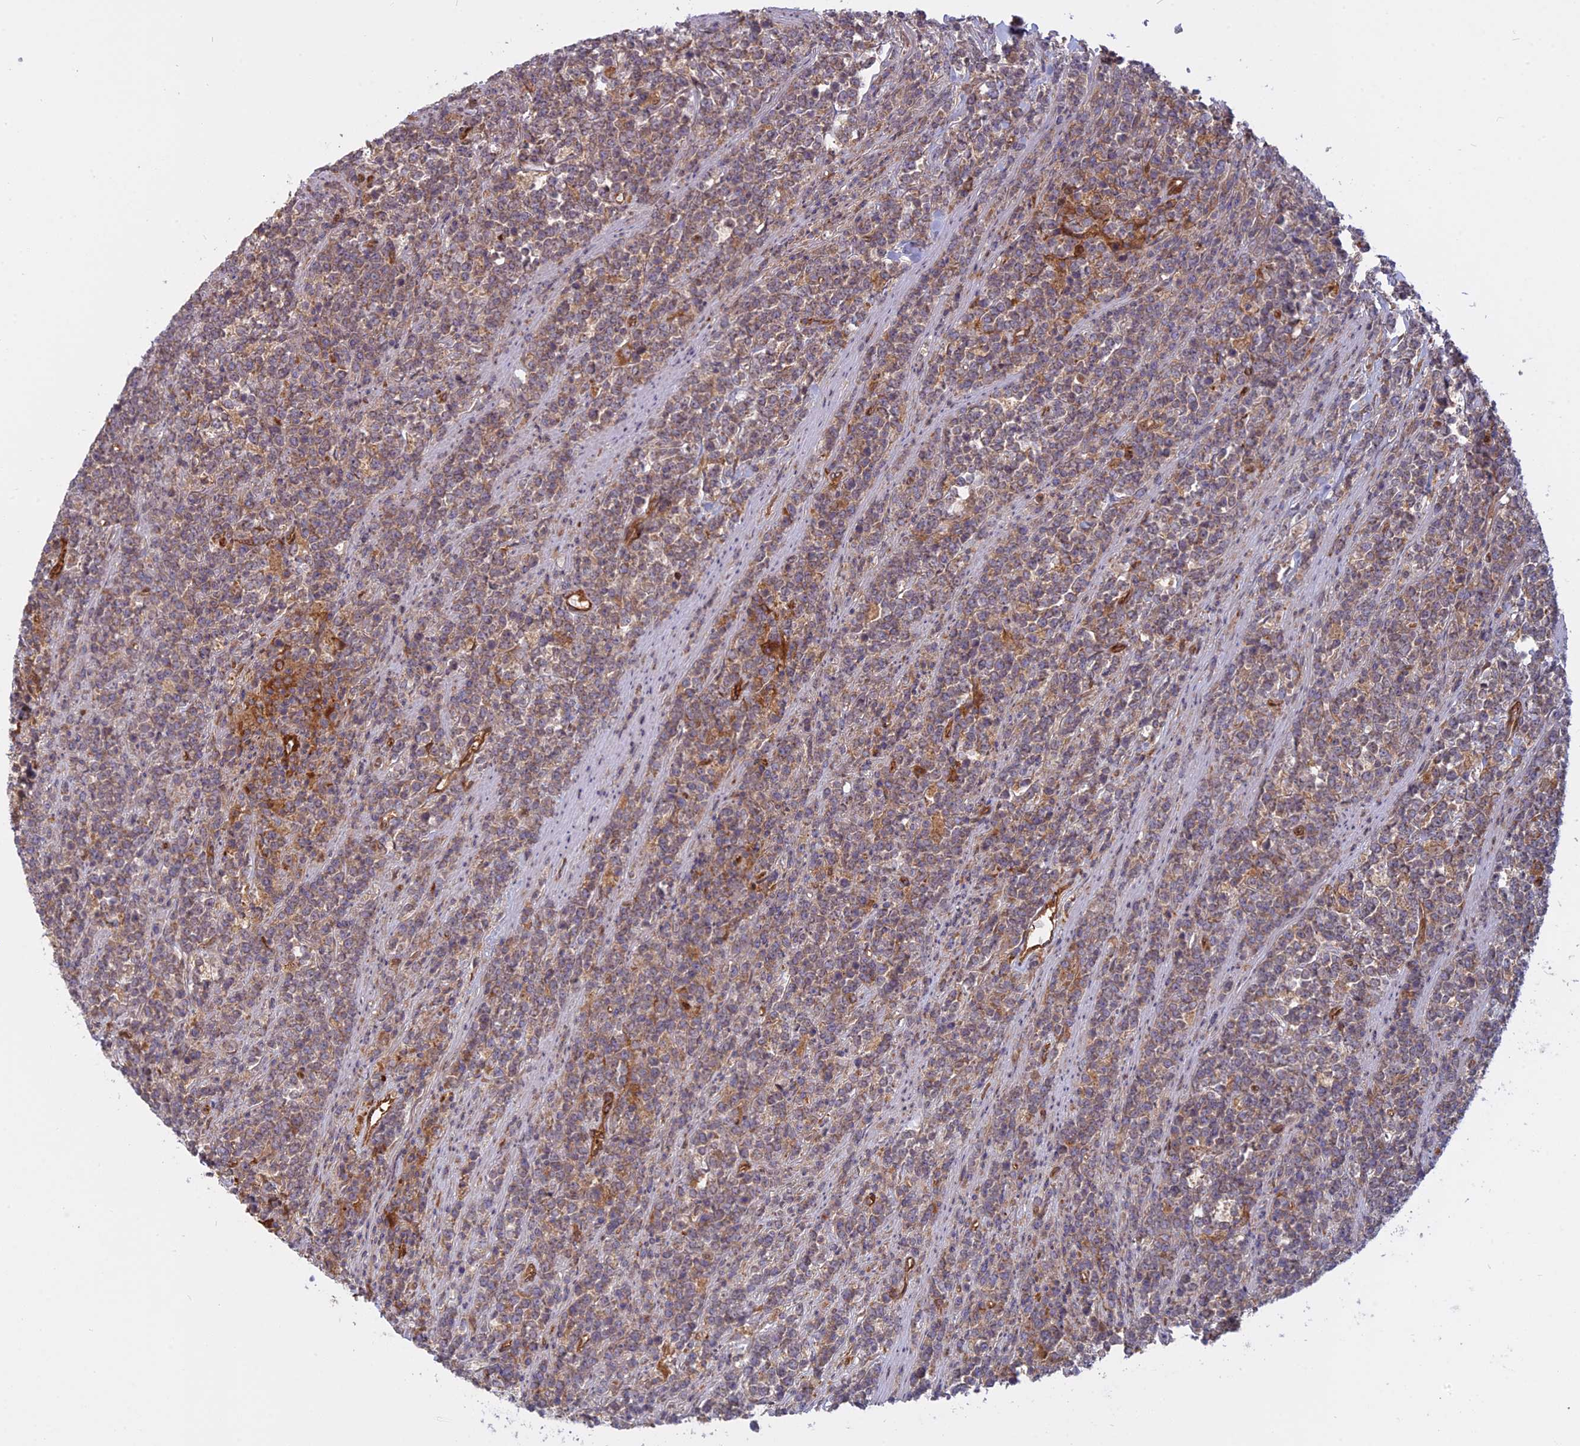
{"staining": {"intensity": "weak", "quantity": "25%-75%", "location": "cytoplasmic/membranous"}, "tissue": "lymphoma", "cell_type": "Tumor cells", "image_type": "cancer", "snomed": [{"axis": "morphology", "description": "Malignant lymphoma, non-Hodgkin's type, High grade"}, {"axis": "topography", "description": "Small intestine"}], "caption": "The photomicrograph exhibits immunohistochemical staining of lymphoma. There is weak cytoplasmic/membranous staining is seen in approximately 25%-75% of tumor cells.", "gene": "TMEM208", "patient": {"sex": "male", "age": 8}}